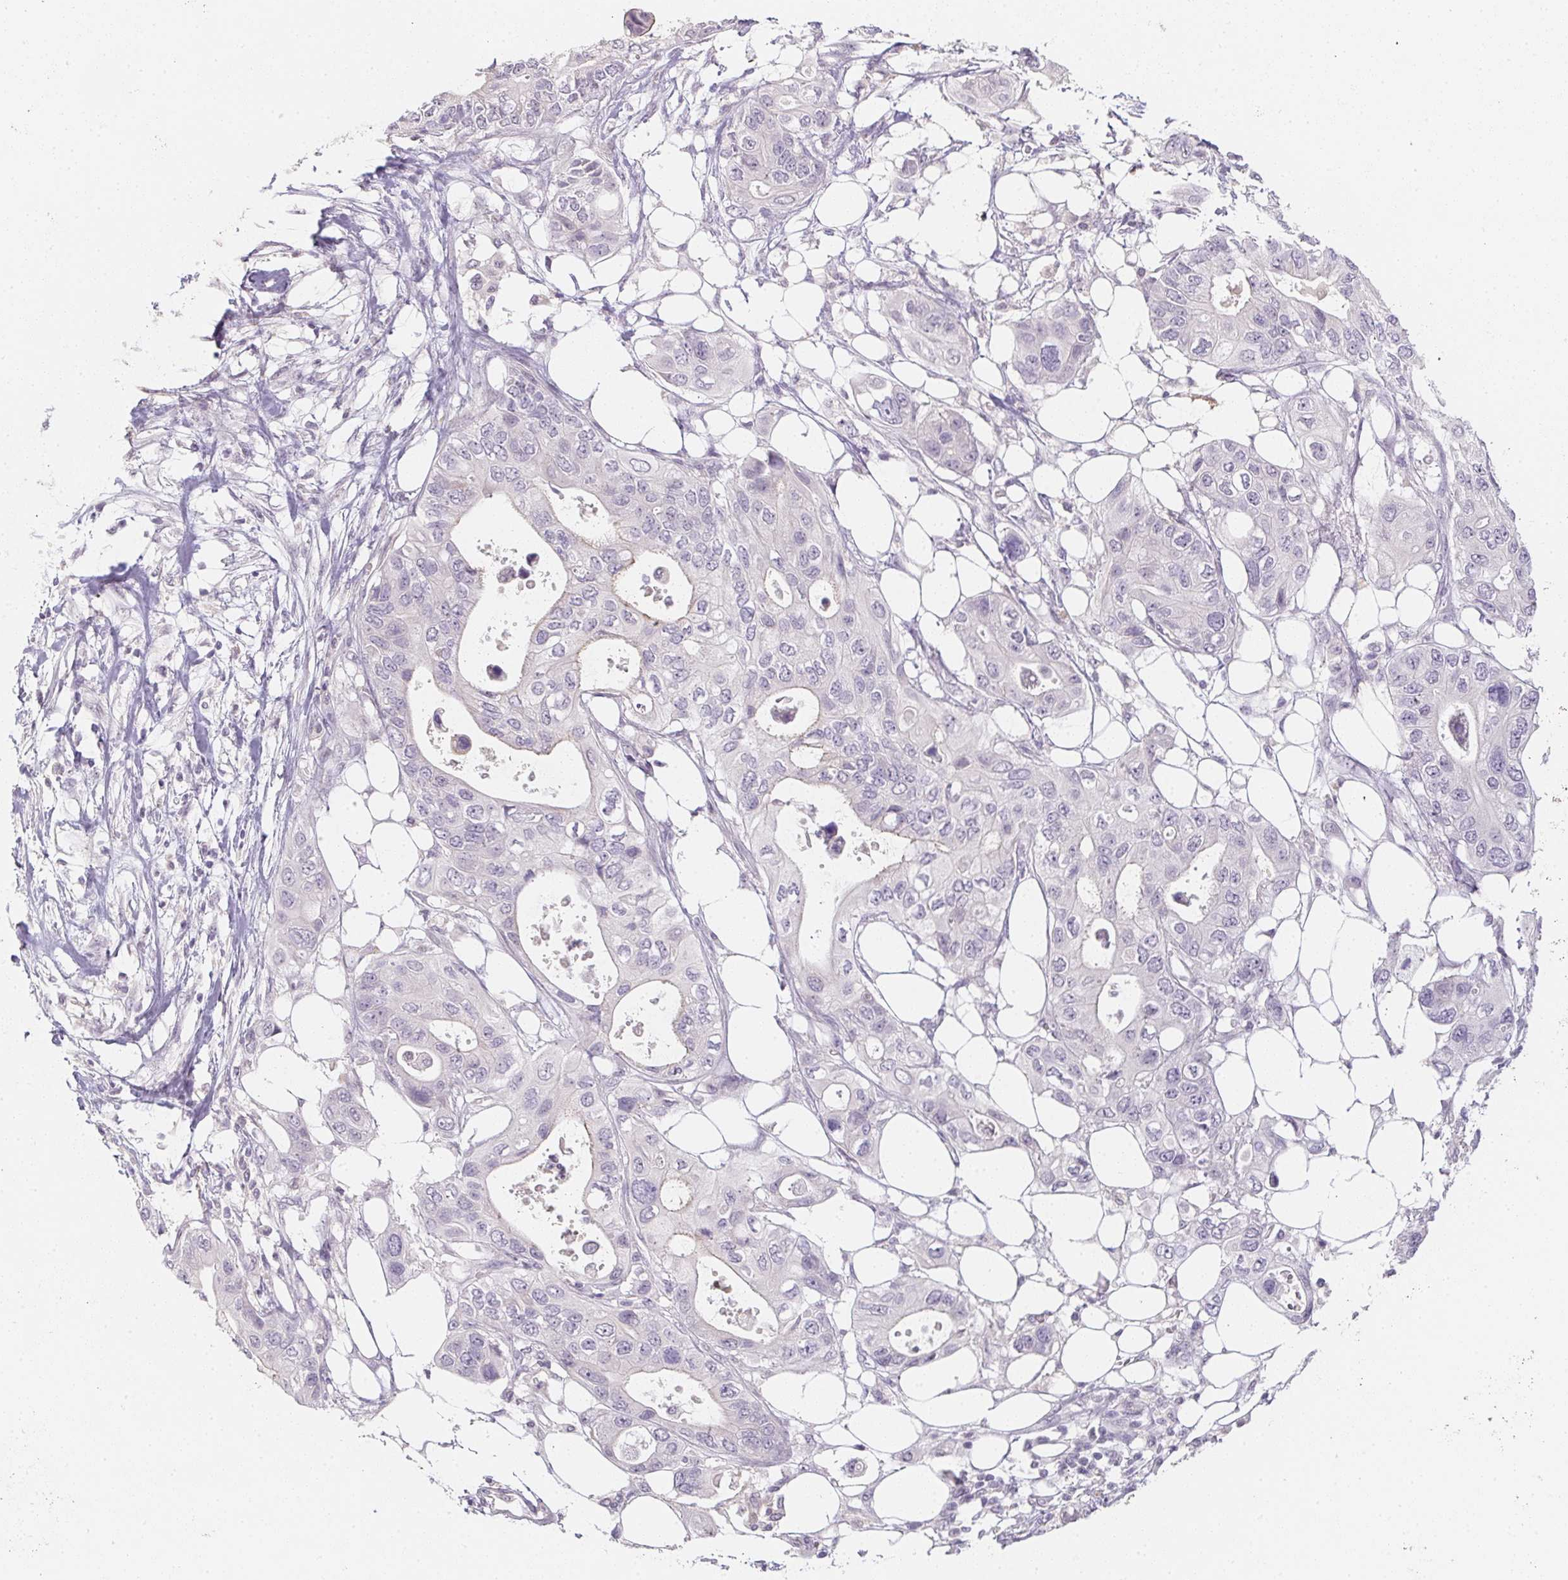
{"staining": {"intensity": "negative", "quantity": "none", "location": "none"}, "tissue": "pancreatic cancer", "cell_type": "Tumor cells", "image_type": "cancer", "snomed": [{"axis": "morphology", "description": "Adenocarcinoma, NOS"}, {"axis": "topography", "description": "Pancreas"}], "caption": "This micrograph is of pancreatic adenocarcinoma stained with immunohistochemistry to label a protein in brown with the nuclei are counter-stained blue. There is no expression in tumor cells.", "gene": "ZBBX", "patient": {"sex": "female", "age": 63}}